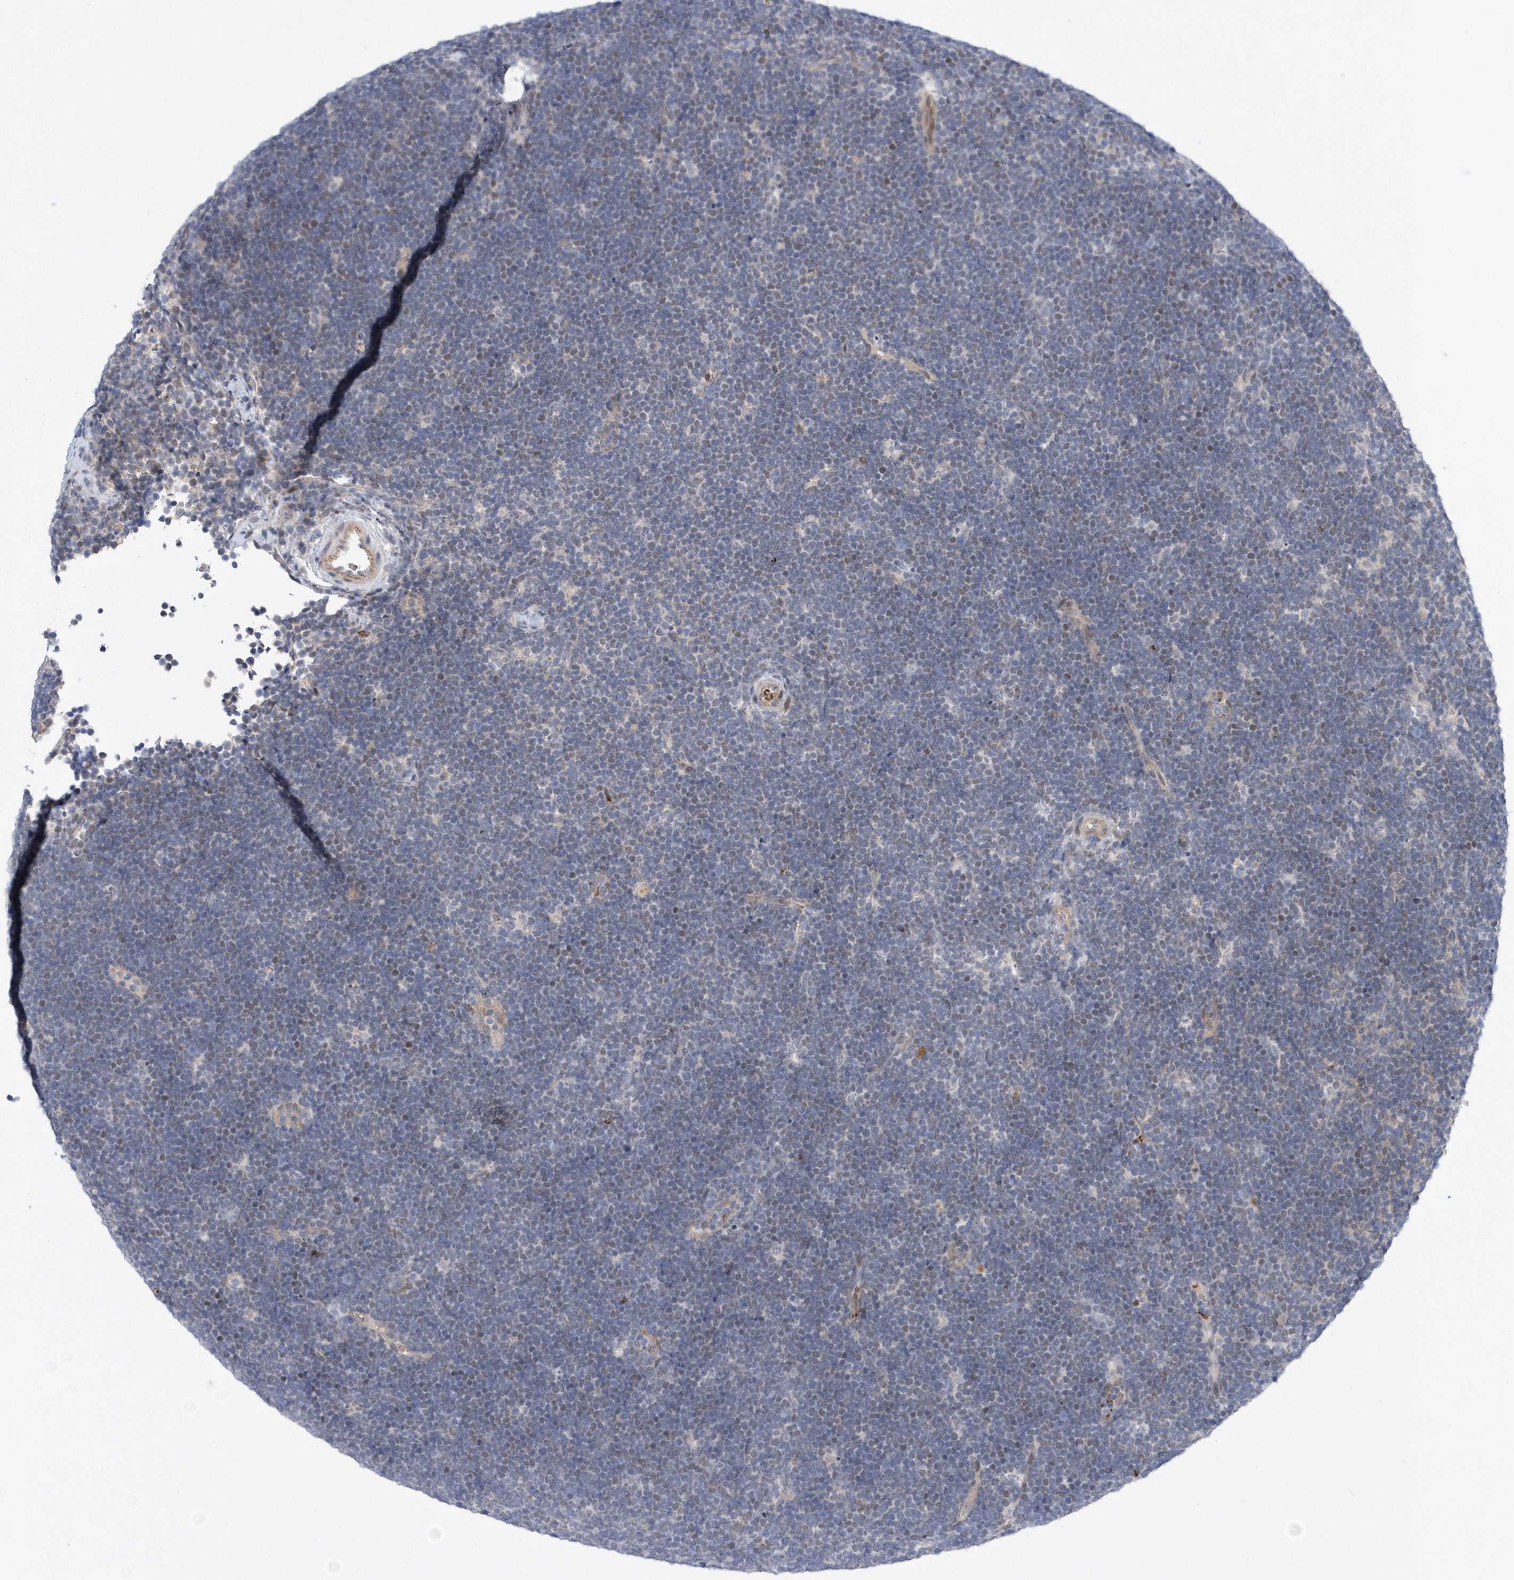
{"staining": {"intensity": "negative", "quantity": "none", "location": "none"}, "tissue": "lymphoma", "cell_type": "Tumor cells", "image_type": "cancer", "snomed": [{"axis": "morphology", "description": "Malignant lymphoma, non-Hodgkin's type, High grade"}, {"axis": "topography", "description": "Lymph node"}], "caption": "DAB immunohistochemical staining of human malignant lymphoma, non-Hodgkin's type (high-grade) shows no significant positivity in tumor cells. (DAB (3,3'-diaminobenzidine) immunohistochemistry (IHC), high magnification).", "gene": "ZNF875", "patient": {"sex": "male", "age": 13}}